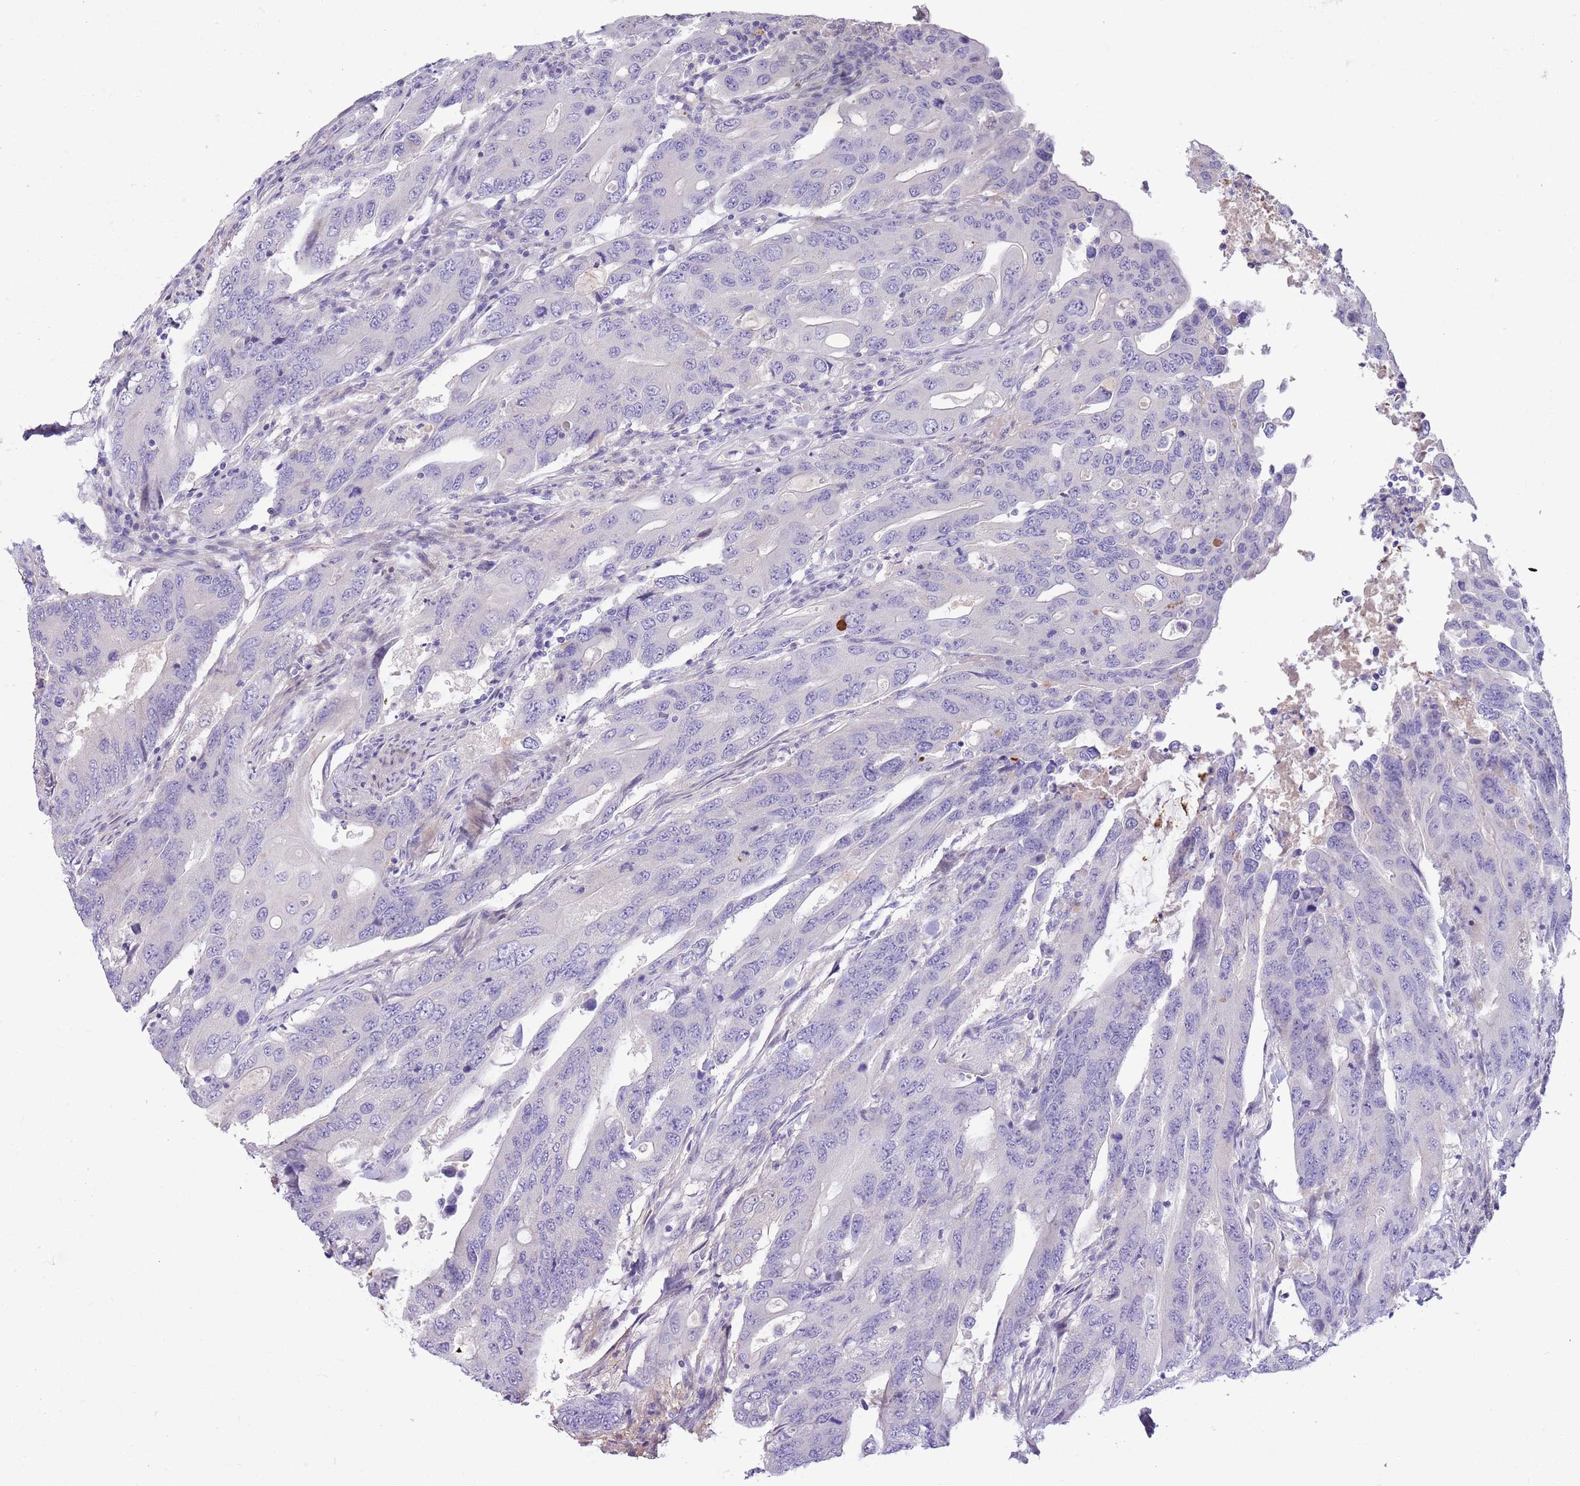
{"staining": {"intensity": "negative", "quantity": "none", "location": "none"}, "tissue": "colorectal cancer", "cell_type": "Tumor cells", "image_type": "cancer", "snomed": [{"axis": "morphology", "description": "Adenocarcinoma, NOS"}, {"axis": "topography", "description": "Colon"}], "caption": "A micrograph of colorectal adenocarcinoma stained for a protein shows no brown staining in tumor cells.", "gene": "LEPROTL1", "patient": {"sex": "male", "age": 71}}